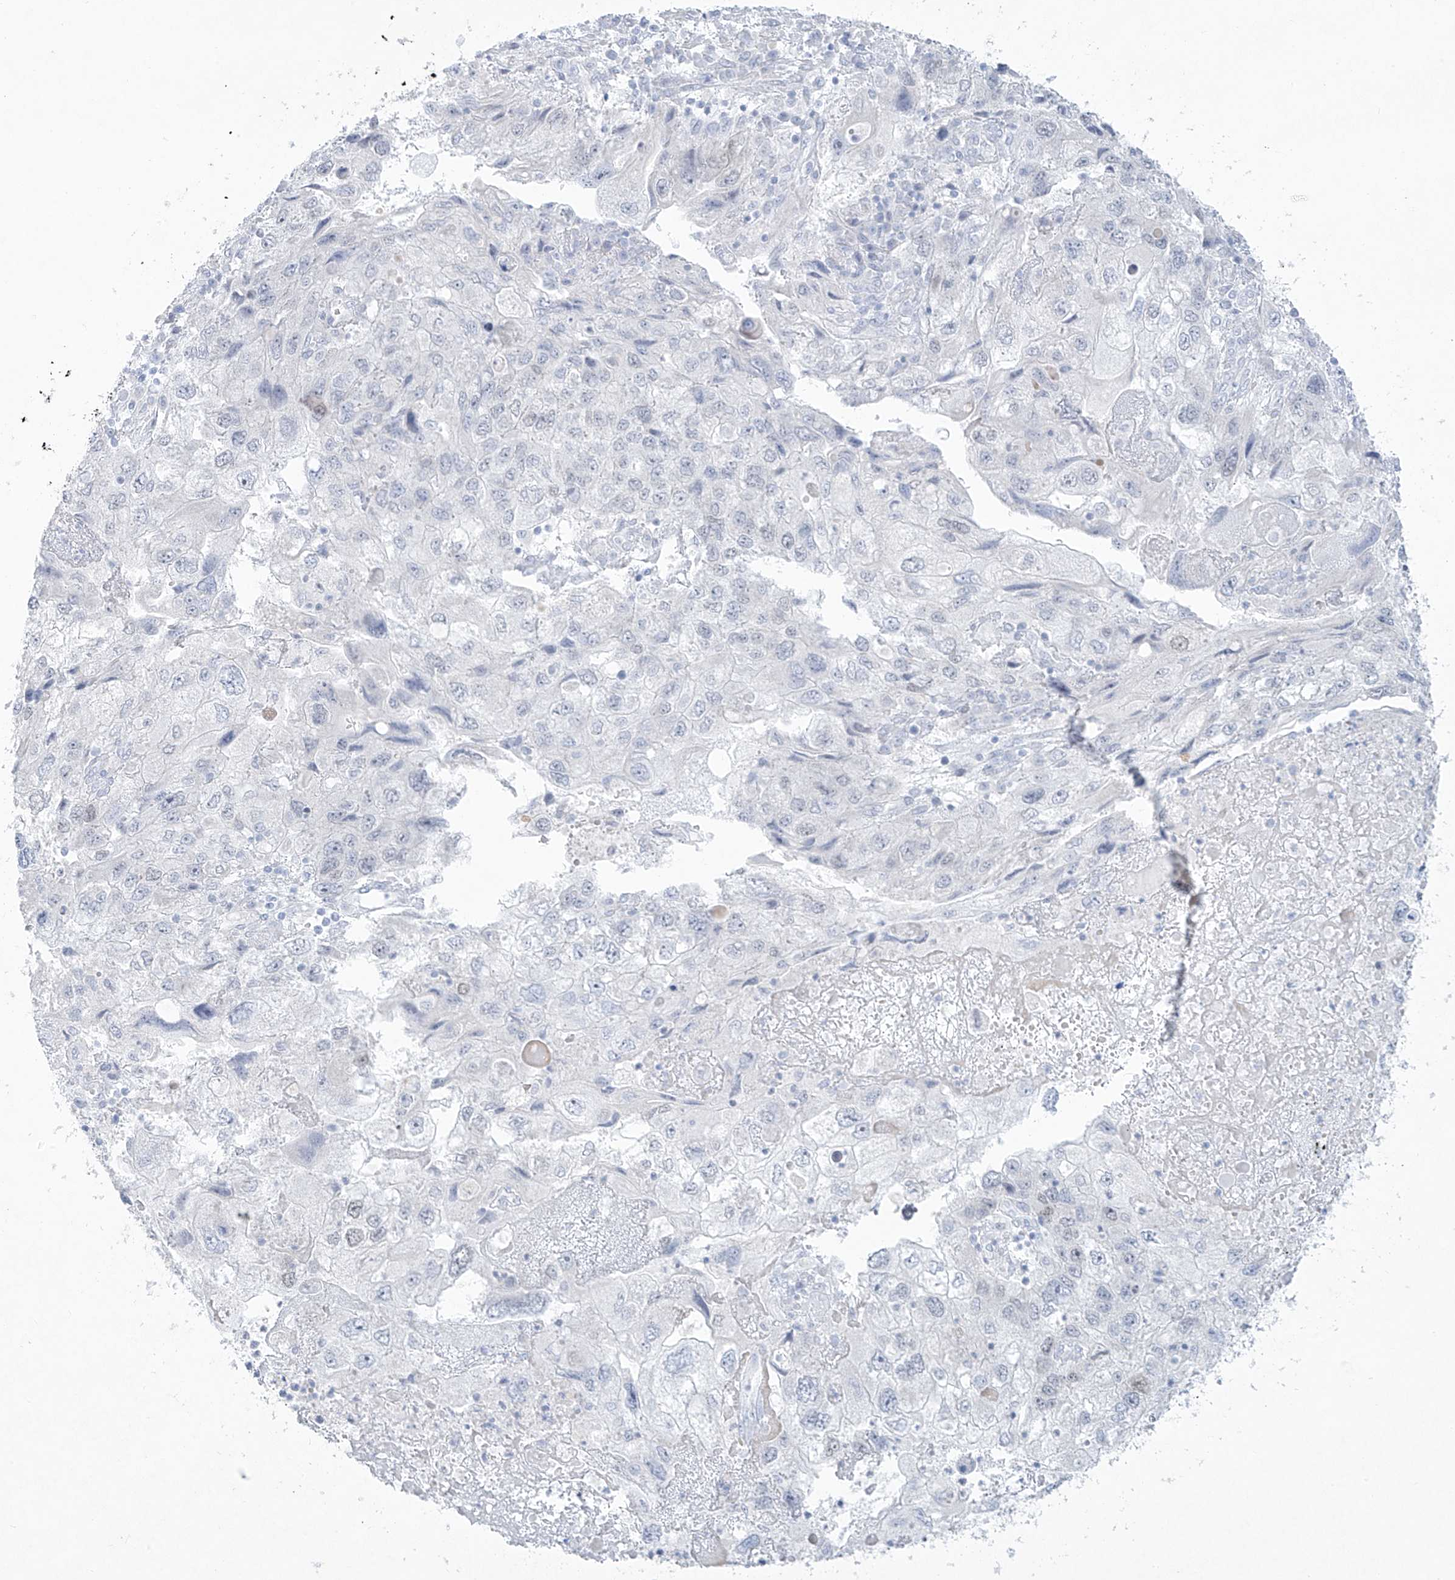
{"staining": {"intensity": "negative", "quantity": "none", "location": "none"}, "tissue": "endometrial cancer", "cell_type": "Tumor cells", "image_type": "cancer", "snomed": [{"axis": "morphology", "description": "Adenocarcinoma, NOS"}, {"axis": "topography", "description": "Endometrium"}], "caption": "This is a image of immunohistochemistry (IHC) staining of adenocarcinoma (endometrial), which shows no positivity in tumor cells. (DAB IHC with hematoxylin counter stain).", "gene": "PAX6", "patient": {"sex": "female", "age": 49}}